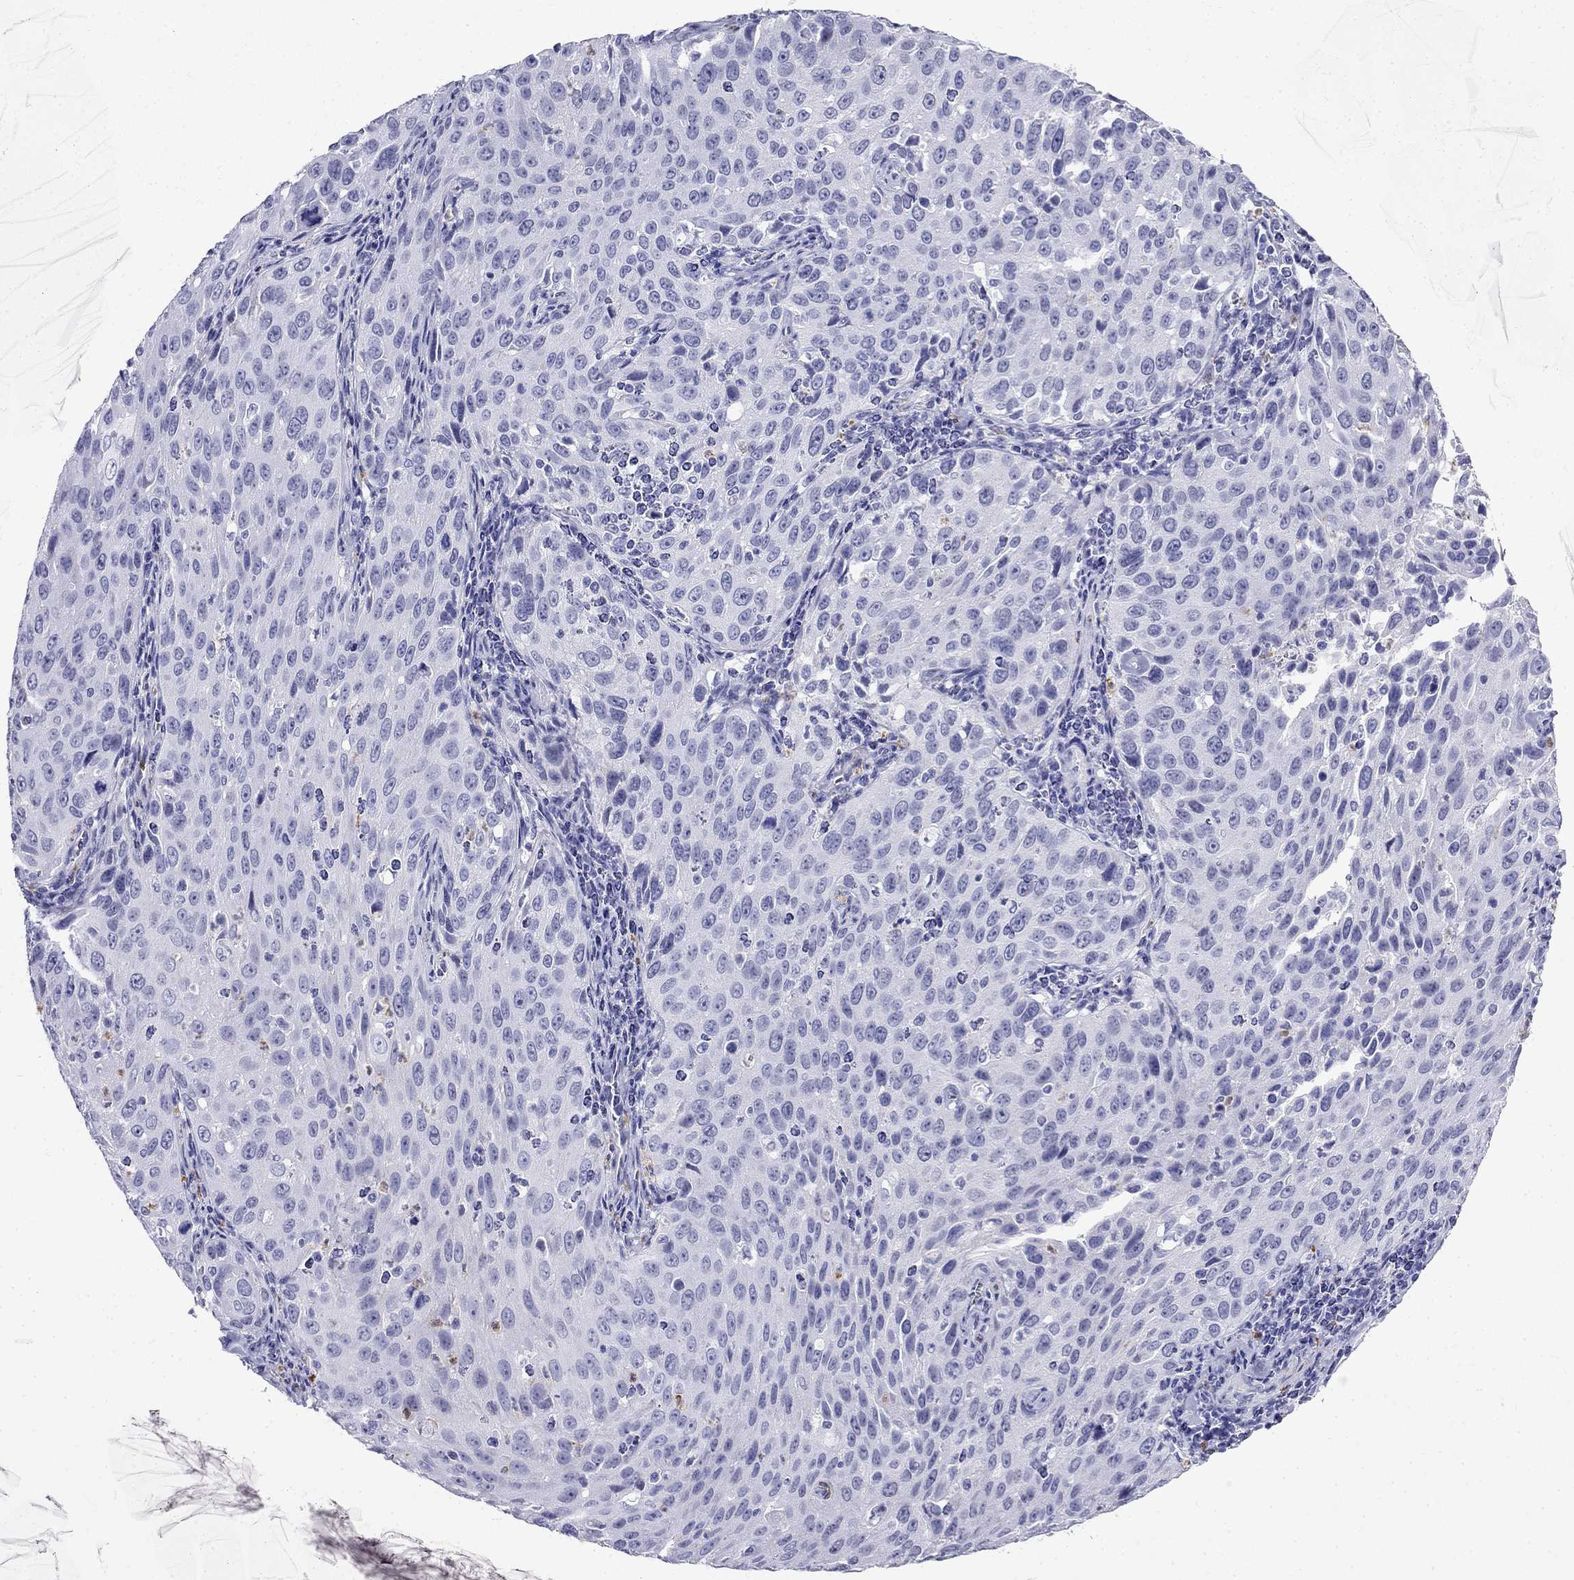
{"staining": {"intensity": "negative", "quantity": "none", "location": "none"}, "tissue": "cervical cancer", "cell_type": "Tumor cells", "image_type": "cancer", "snomed": [{"axis": "morphology", "description": "Squamous cell carcinoma, NOS"}, {"axis": "topography", "description": "Cervix"}], "caption": "The image exhibits no significant staining in tumor cells of cervical squamous cell carcinoma.", "gene": "PPP1R36", "patient": {"sex": "female", "age": 26}}